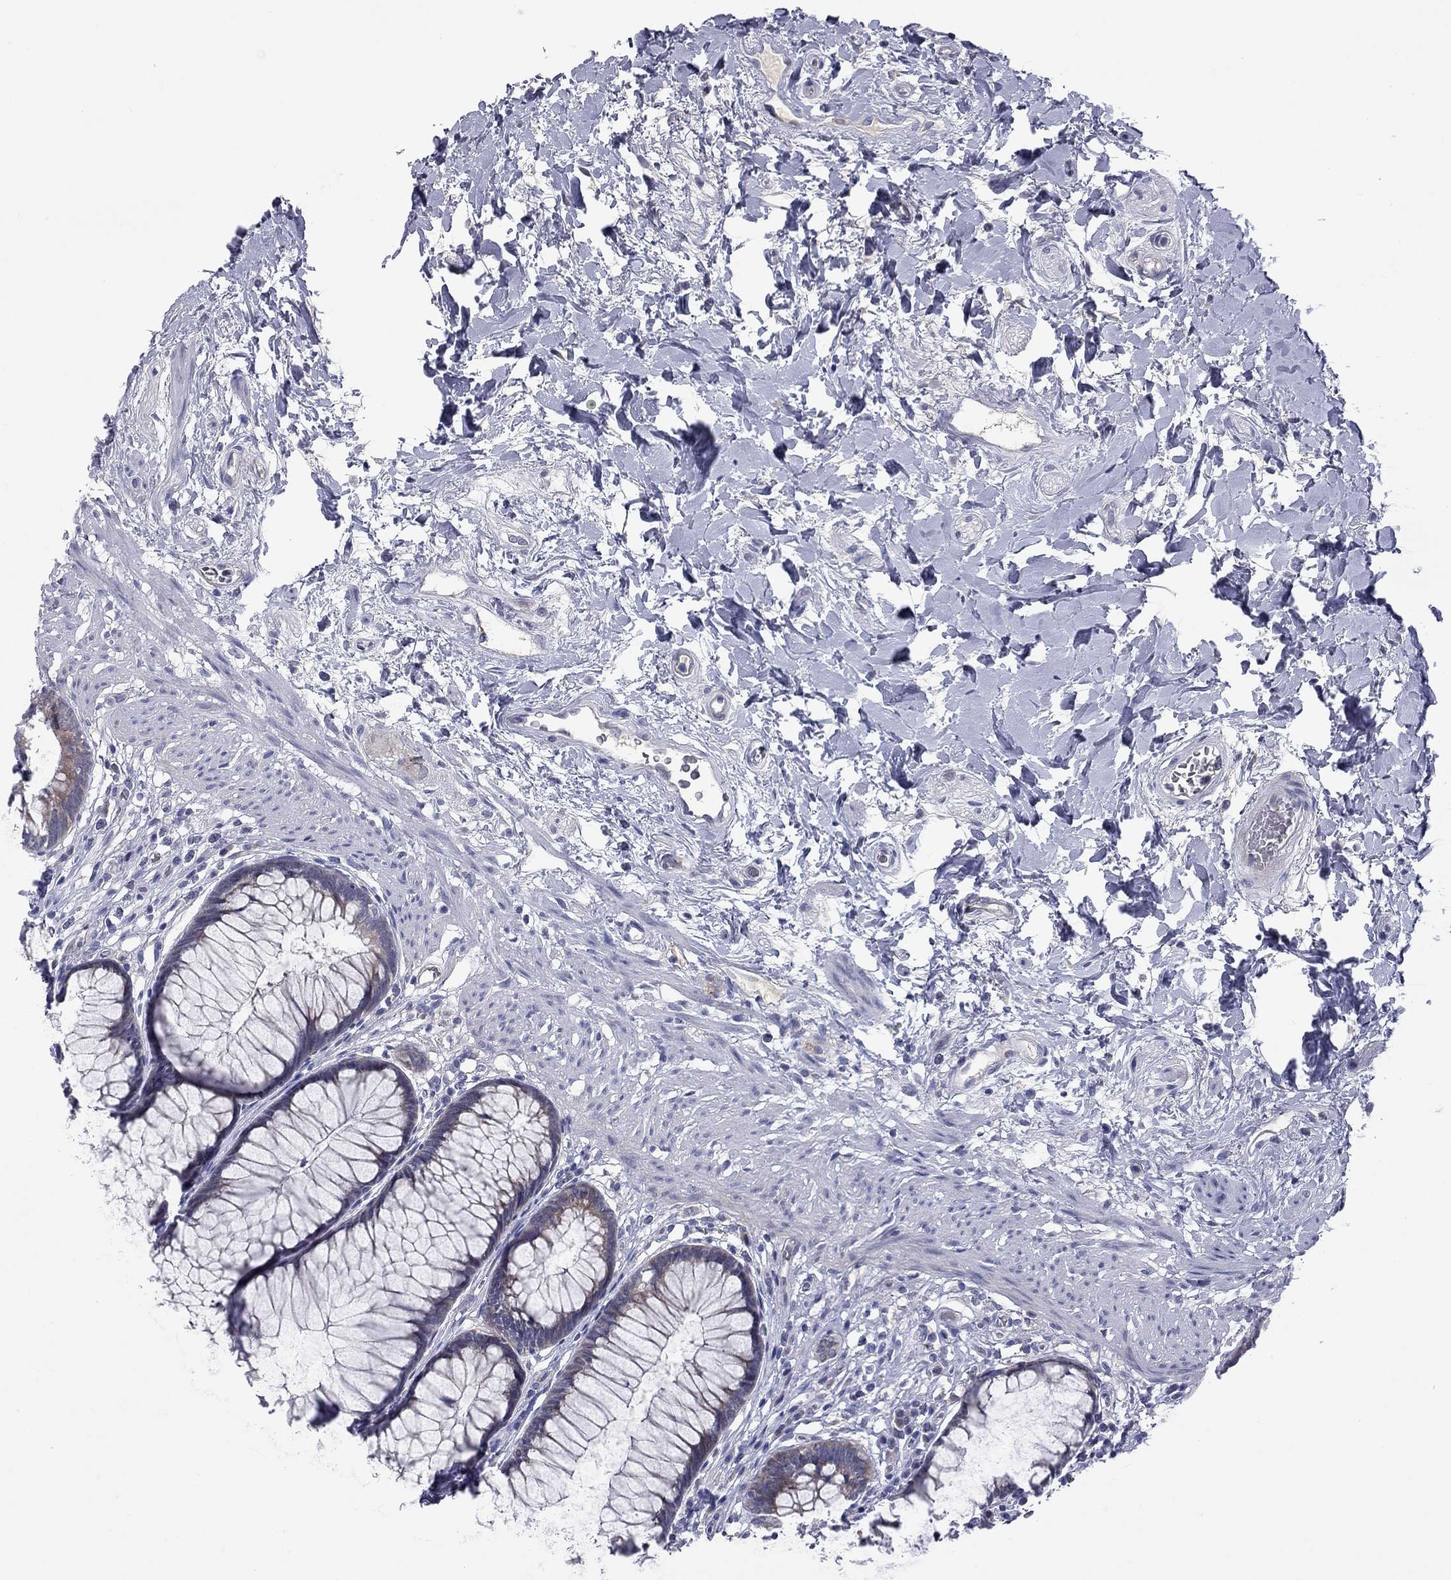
{"staining": {"intensity": "negative", "quantity": "none", "location": "none"}, "tissue": "rectum", "cell_type": "Glandular cells", "image_type": "normal", "snomed": [{"axis": "morphology", "description": "Normal tissue, NOS"}, {"axis": "topography", "description": "Smooth muscle"}, {"axis": "topography", "description": "Rectum"}], "caption": "There is no significant expression in glandular cells of rectum. (Brightfield microscopy of DAB (3,3'-diaminobenzidine) IHC at high magnification).", "gene": "UNC119B", "patient": {"sex": "male", "age": 53}}